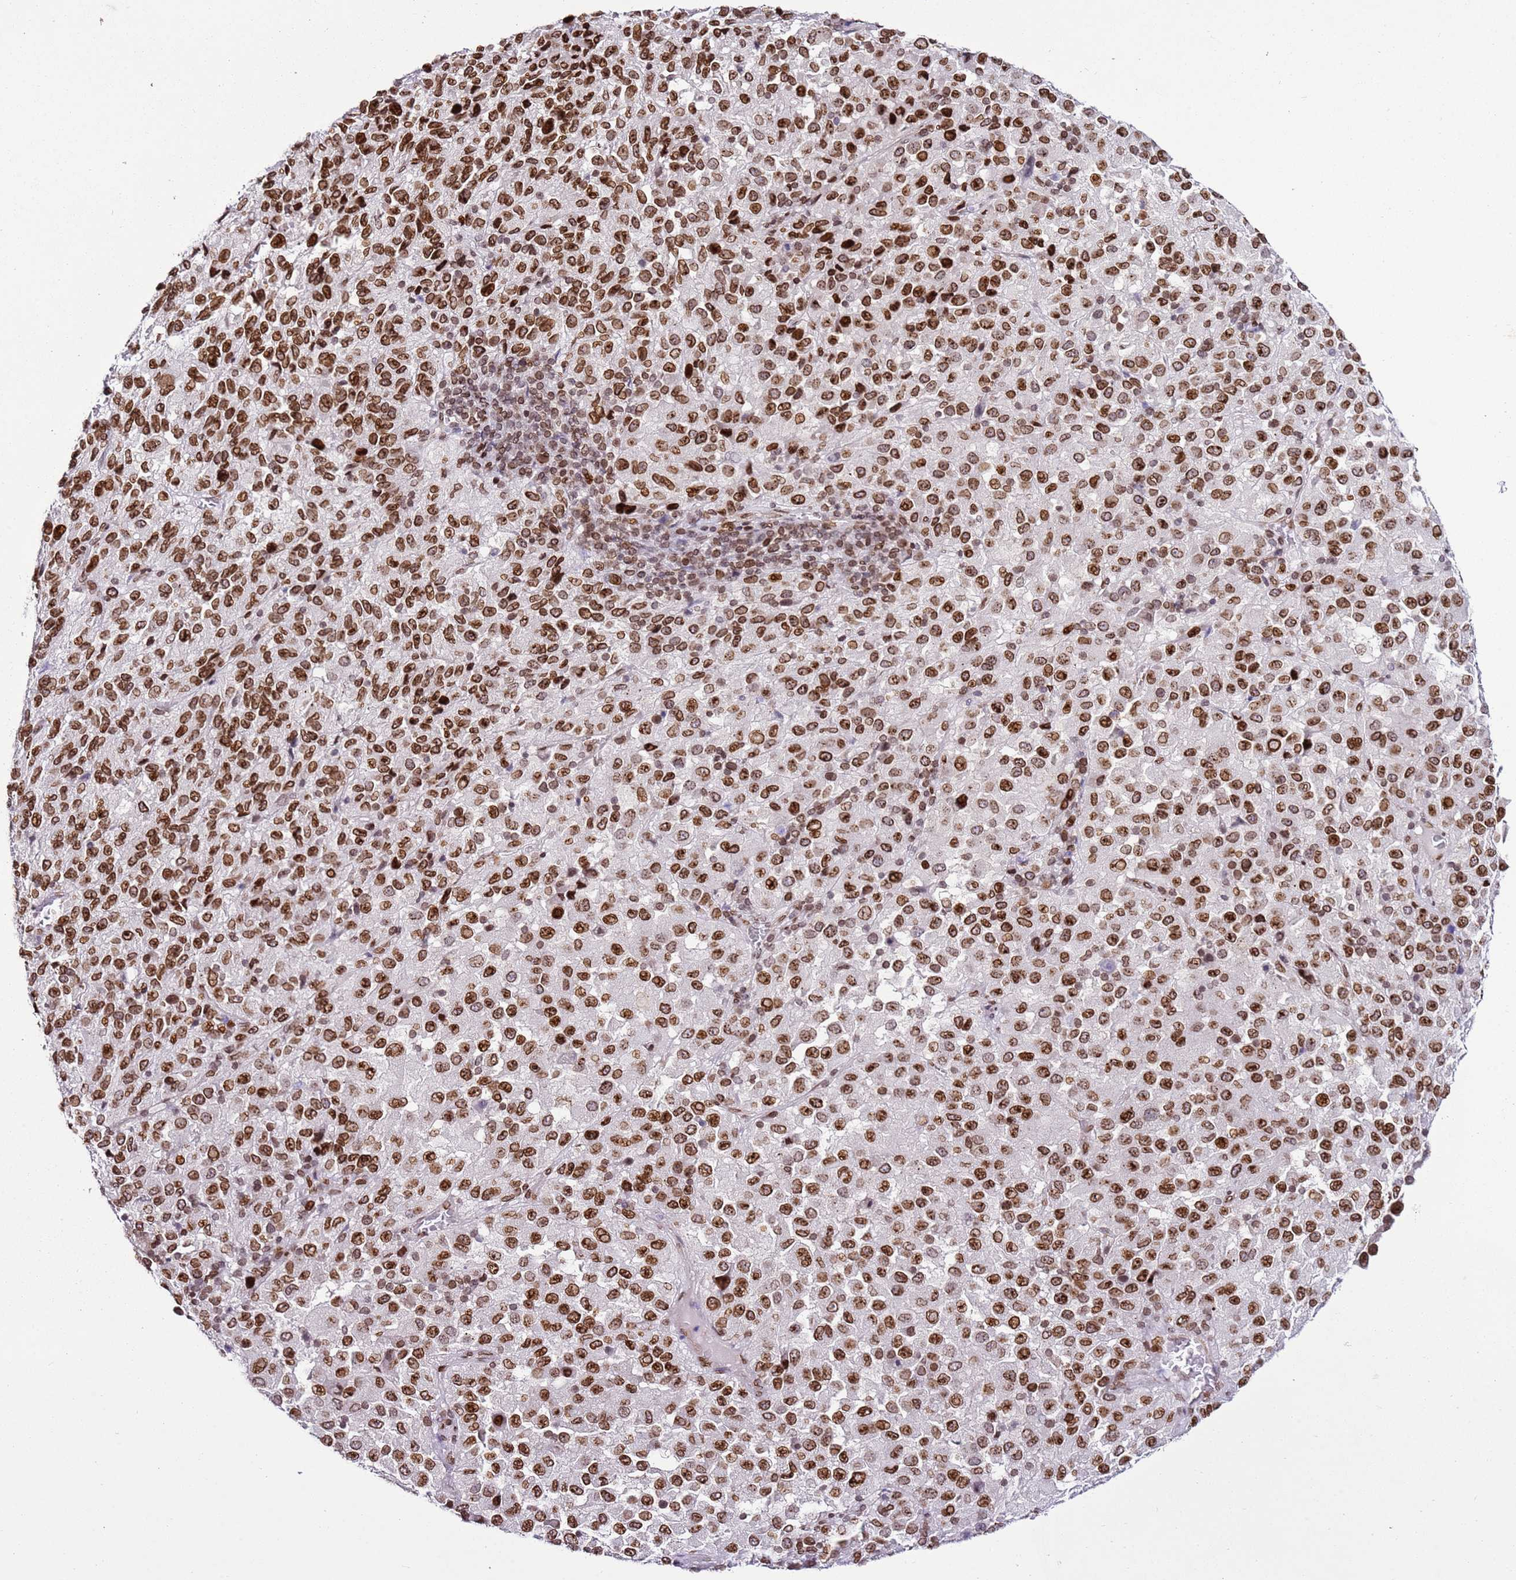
{"staining": {"intensity": "strong", "quantity": ">75%", "location": "cytoplasmic/membranous,nuclear"}, "tissue": "melanoma", "cell_type": "Tumor cells", "image_type": "cancer", "snomed": [{"axis": "morphology", "description": "Malignant melanoma, Metastatic site"}, {"axis": "topography", "description": "Lung"}], "caption": "Tumor cells reveal high levels of strong cytoplasmic/membranous and nuclear positivity in approximately >75% of cells in malignant melanoma (metastatic site). (Stains: DAB in brown, nuclei in blue, Microscopy: brightfield microscopy at high magnification).", "gene": "POU6F1", "patient": {"sex": "male", "age": 64}}